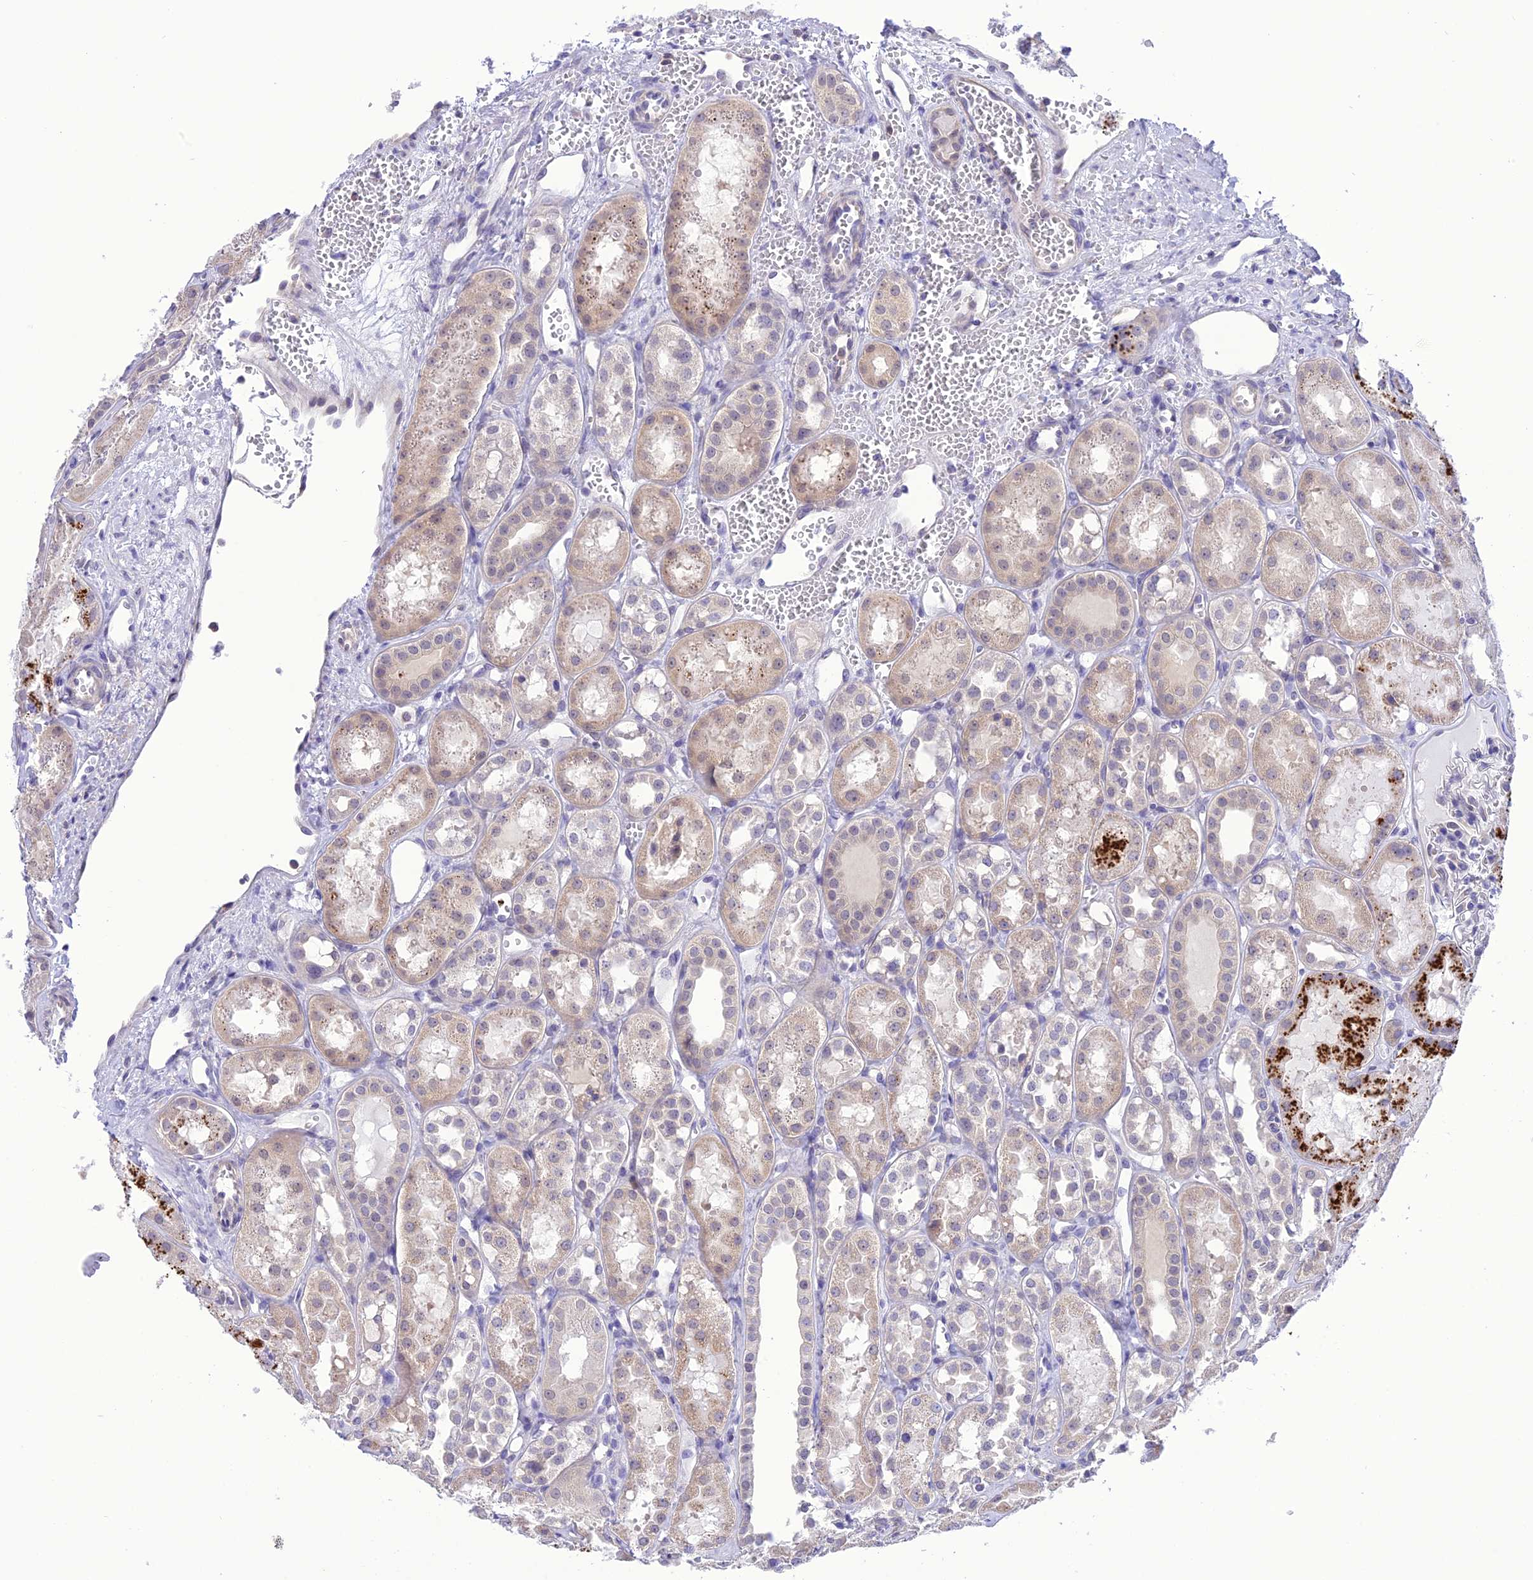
{"staining": {"intensity": "negative", "quantity": "none", "location": "none"}, "tissue": "kidney", "cell_type": "Cells in glomeruli", "image_type": "normal", "snomed": [{"axis": "morphology", "description": "Normal tissue, NOS"}, {"axis": "topography", "description": "Kidney"}], "caption": "This is an immunohistochemistry photomicrograph of normal kidney. There is no staining in cells in glomeruli.", "gene": "RNF126", "patient": {"sex": "male", "age": 16}}